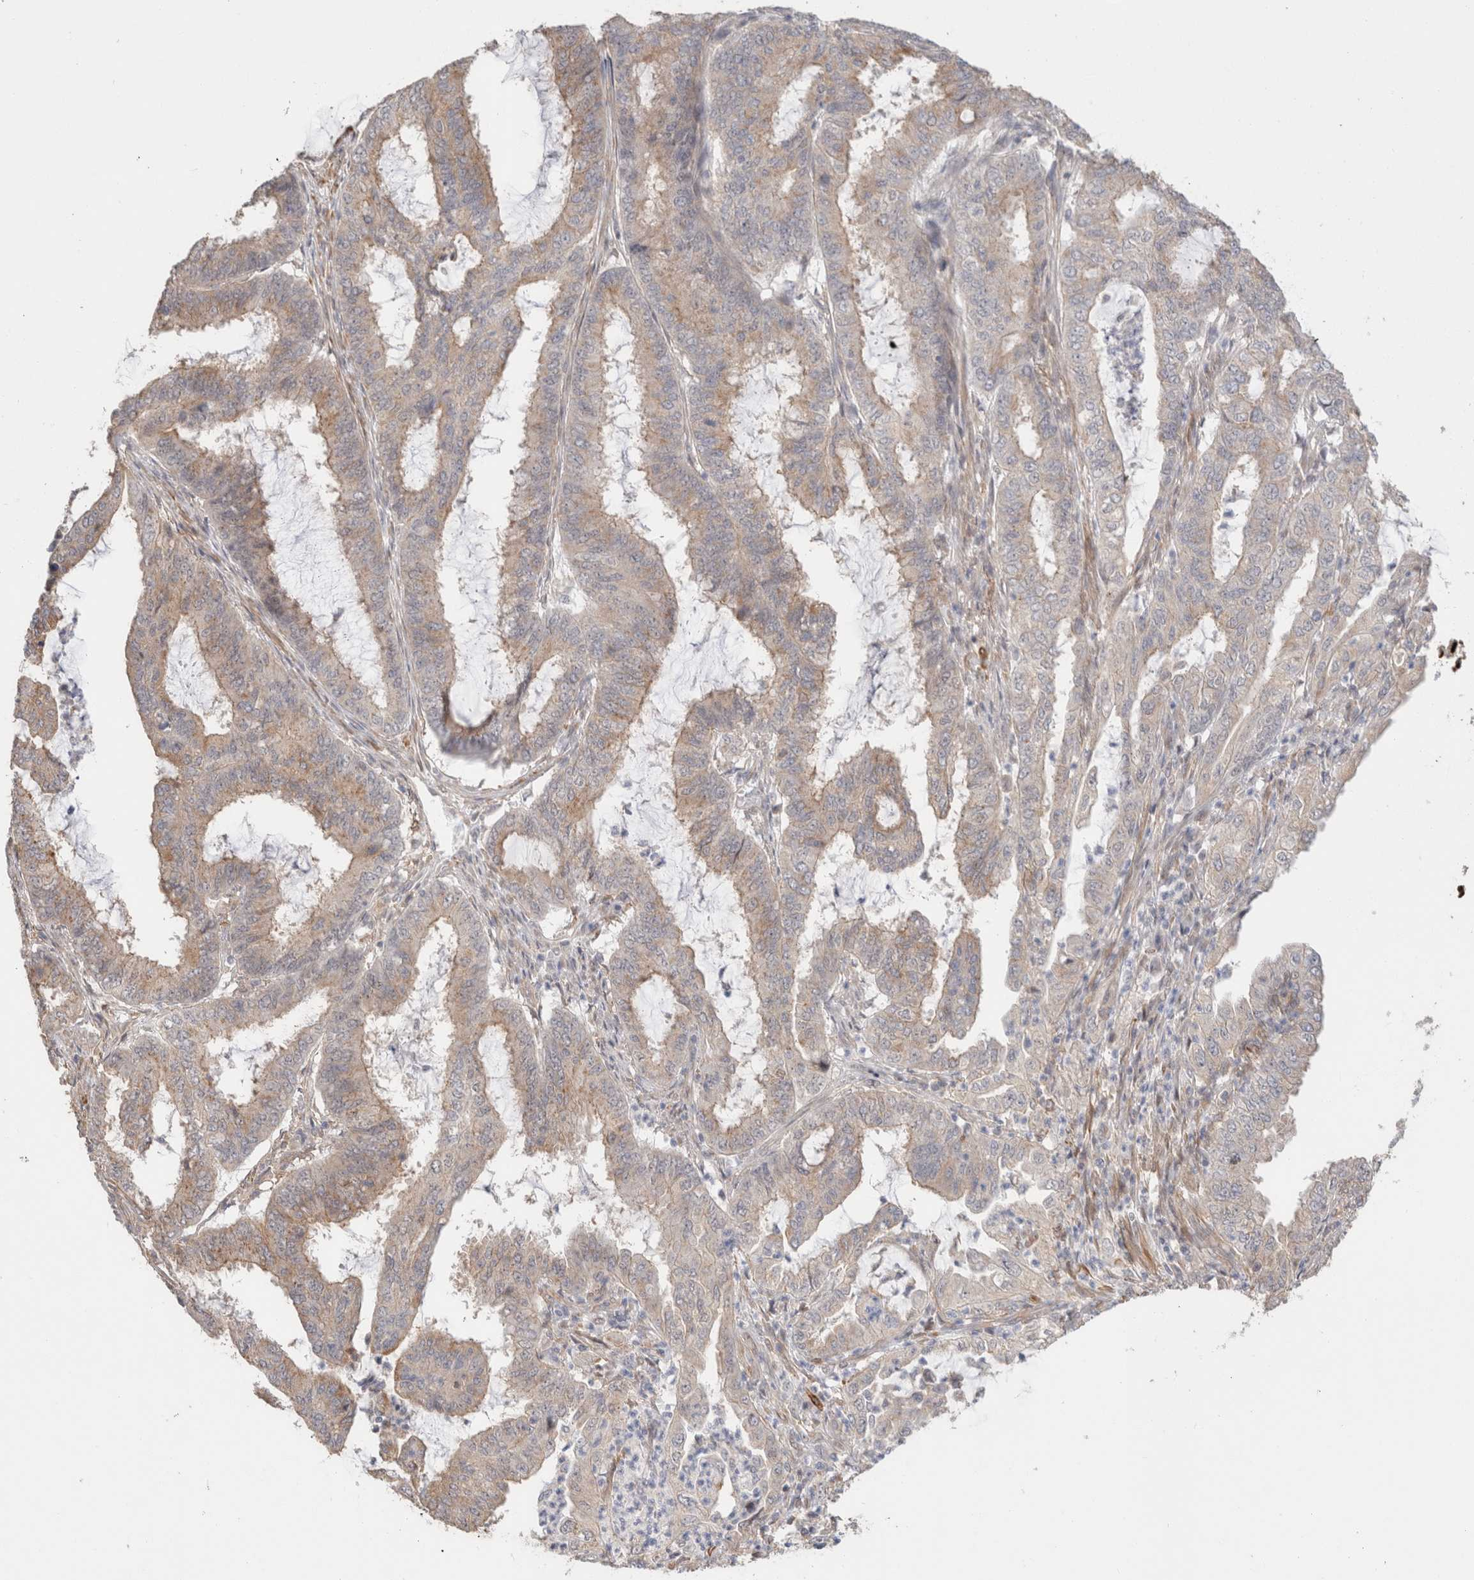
{"staining": {"intensity": "weak", "quantity": ">75%", "location": "cytoplasmic/membranous"}, "tissue": "endometrial cancer", "cell_type": "Tumor cells", "image_type": "cancer", "snomed": [{"axis": "morphology", "description": "Adenocarcinoma, NOS"}, {"axis": "topography", "description": "Endometrium"}], "caption": "Immunohistochemistry (DAB (3,3'-diaminobenzidine)) staining of adenocarcinoma (endometrial) exhibits weak cytoplasmic/membranous protein expression in approximately >75% of tumor cells.", "gene": "ID3", "patient": {"sex": "female", "age": 51}}